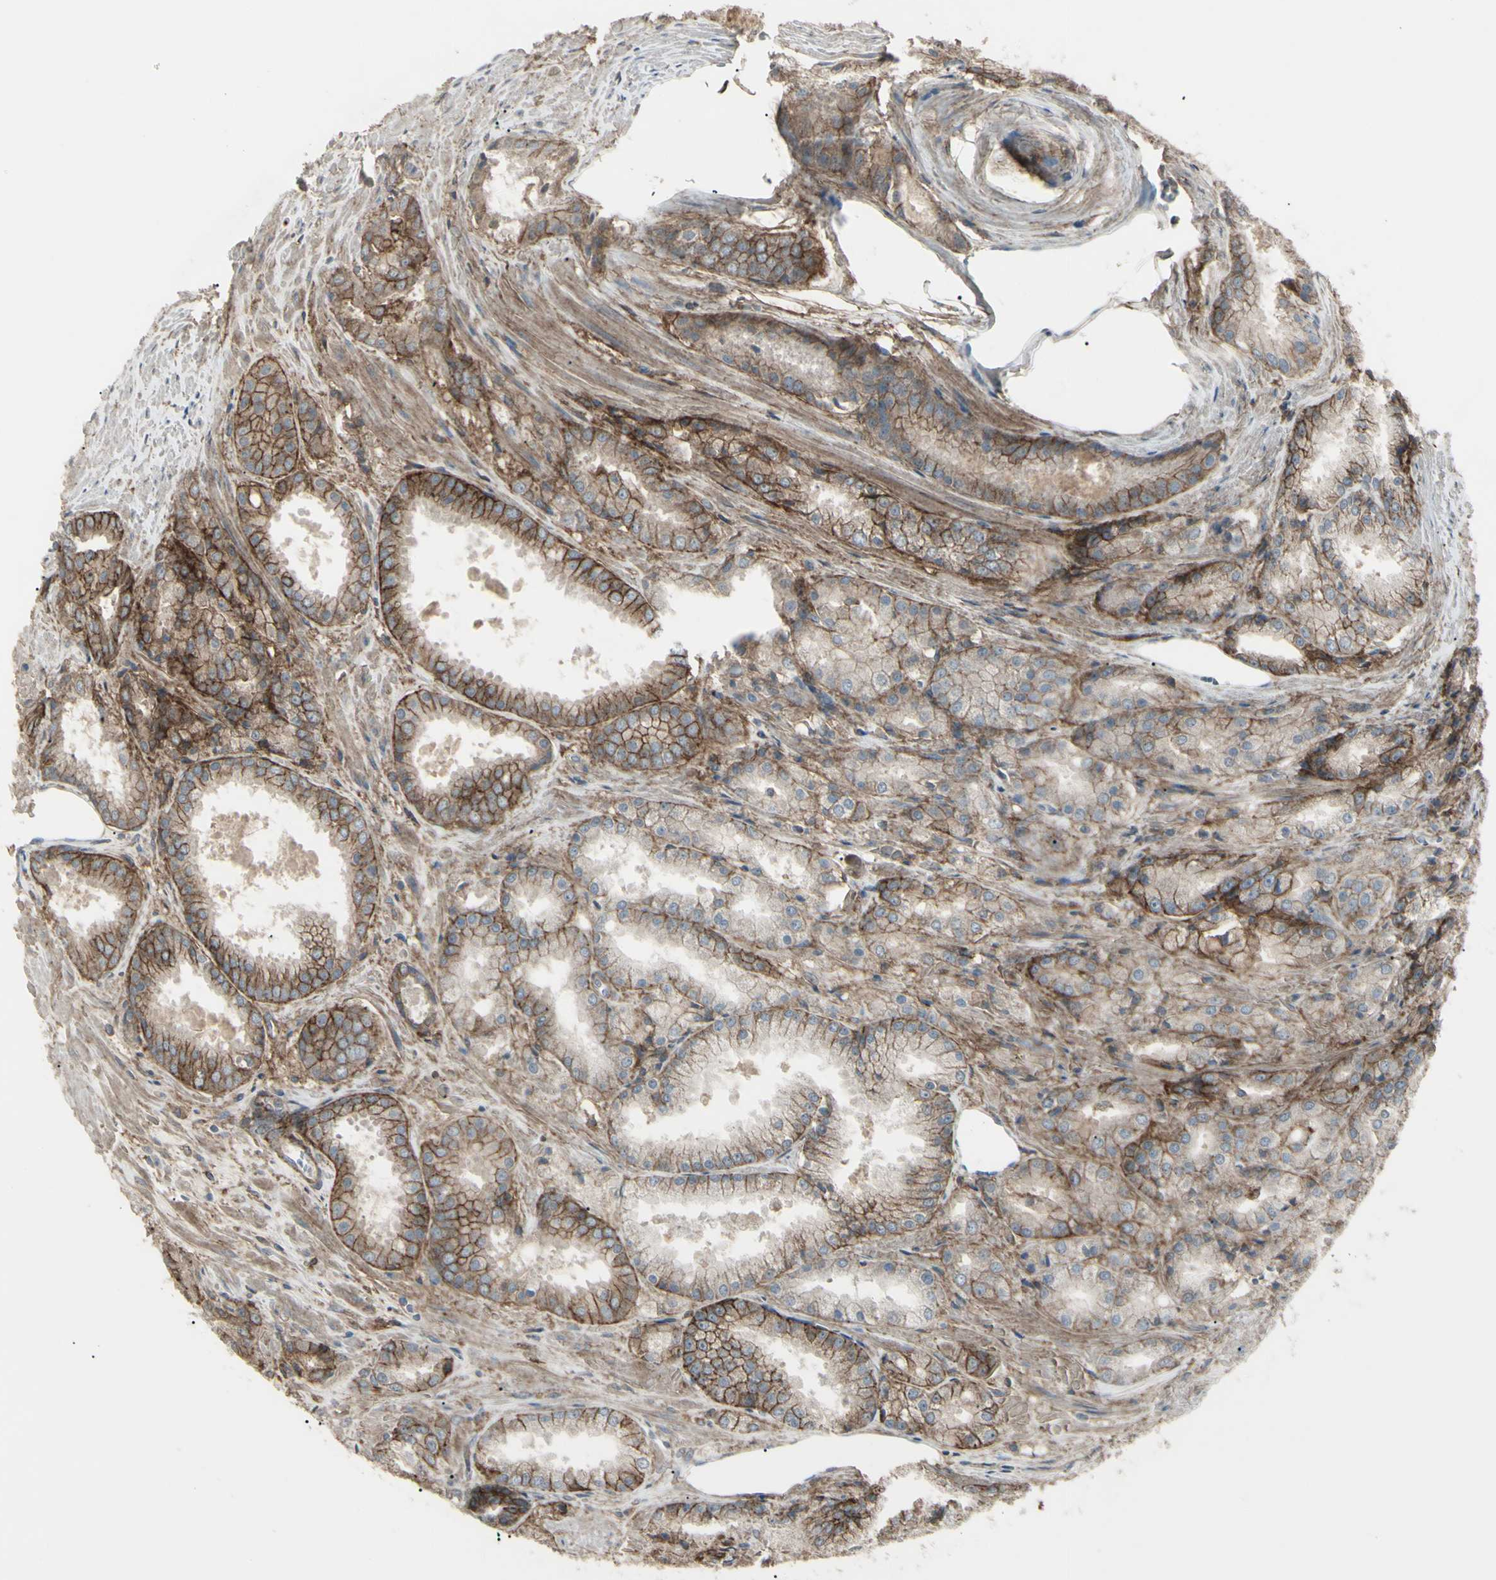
{"staining": {"intensity": "moderate", "quantity": "25%-75%", "location": "cytoplasmic/membranous"}, "tissue": "prostate cancer", "cell_type": "Tumor cells", "image_type": "cancer", "snomed": [{"axis": "morphology", "description": "Adenocarcinoma, Low grade"}, {"axis": "topography", "description": "Prostate"}], "caption": "IHC (DAB (3,3'-diaminobenzidine)) staining of prostate cancer shows moderate cytoplasmic/membranous protein staining in about 25%-75% of tumor cells.", "gene": "CD276", "patient": {"sex": "male", "age": 64}}